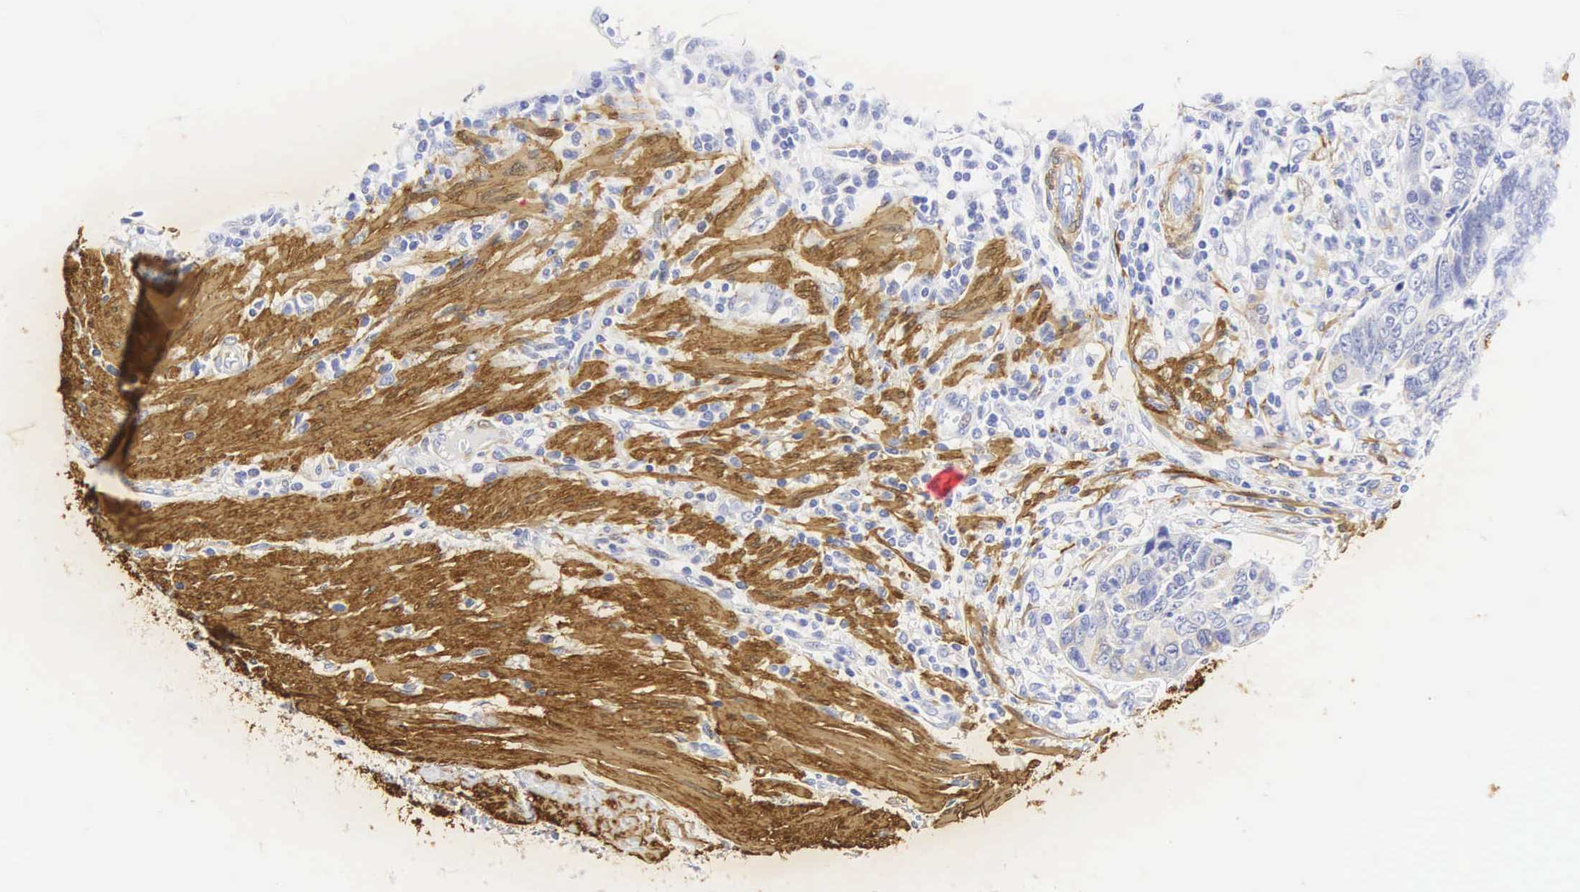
{"staining": {"intensity": "negative", "quantity": "none", "location": "none"}, "tissue": "colorectal cancer", "cell_type": "Tumor cells", "image_type": "cancer", "snomed": [{"axis": "morphology", "description": "Adenocarcinoma, NOS"}, {"axis": "topography", "description": "Colon"}], "caption": "Tumor cells show no significant expression in colorectal cancer (adenocarcinoma). (DAB (3,3'-diaminobenzidine) immunohistochemistry (IHC) visualized using brightfield microscopy, high magnification).", "gene": "CNN1", "patient": {"sex": "female", "age": 78}}